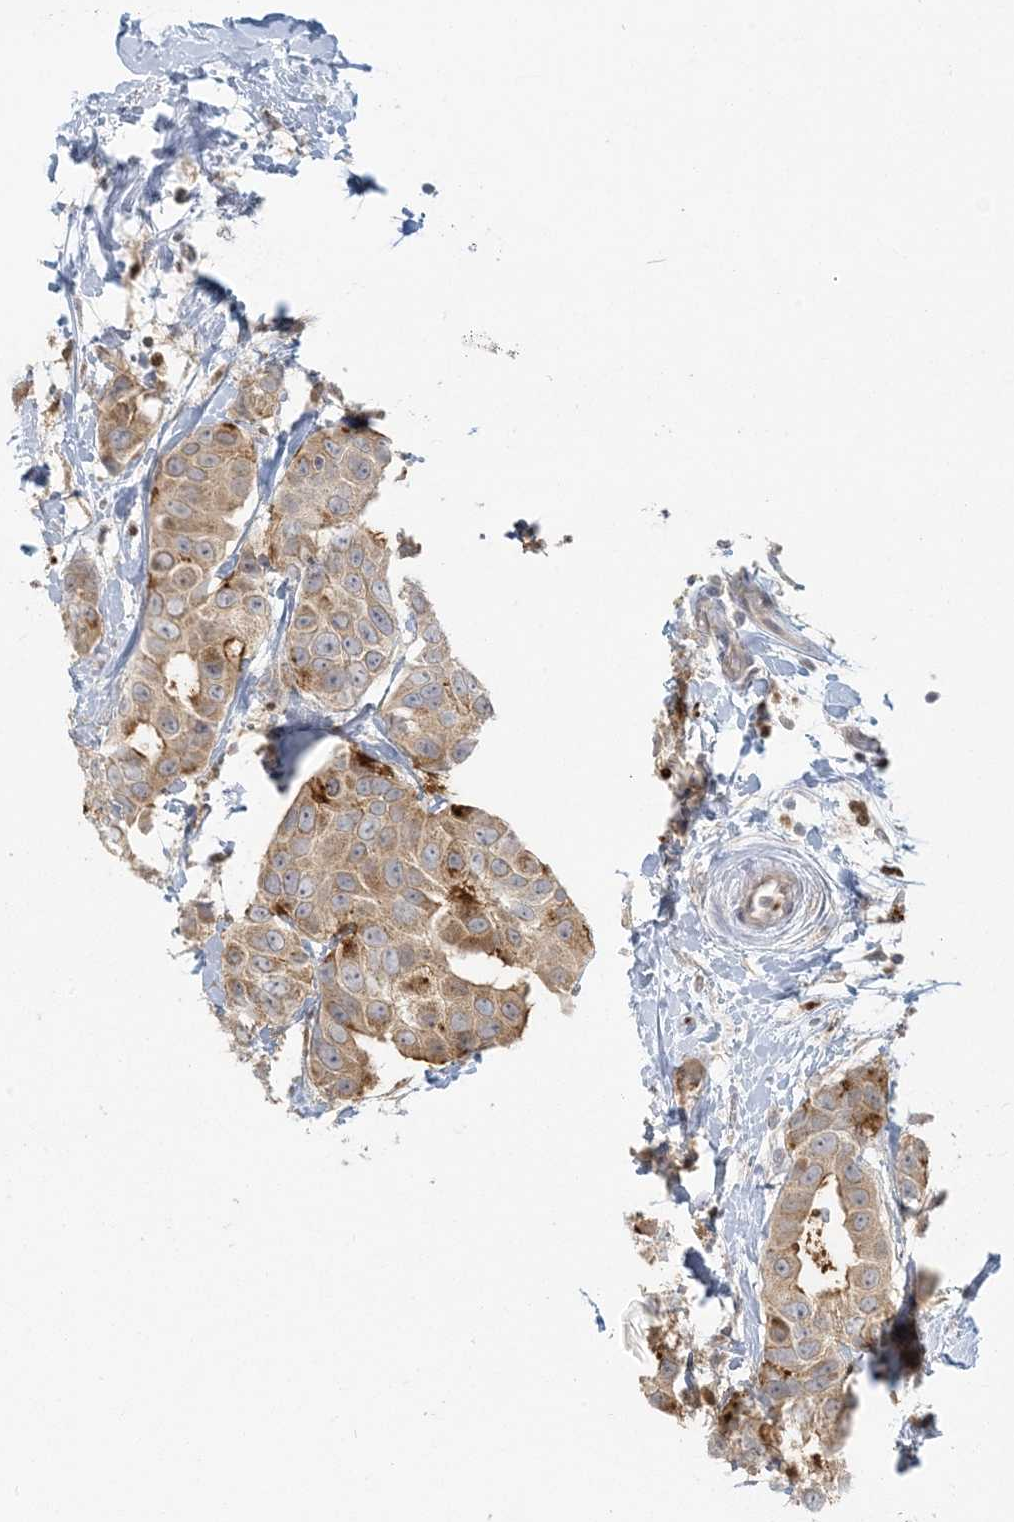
{"staining": {"intensity": "moderate", "quantity": "<25%", "location": "cytoplasmic/membranous"}, "tissue": "breast cancer", "cell_type": "Tumor cells", "image_type": "cancer", "snomed": [{"axis": "morphology", "description": "Normal tissue, NOS"}, {"axis": "morphology", "description": "Duct carcinoma"}, {"axis": "topography", "description": "Breast"}], "caption": "Immunohistochemical staining of breast cancer (infiltrating ductal carcinoma) demonstrates low levels of moderate cytoplasmic/membranous protein positivity in approximately <25% of tumor cells.", "gene": "CTDNEP1", "patient": {"sex": "female", "age": 39}}